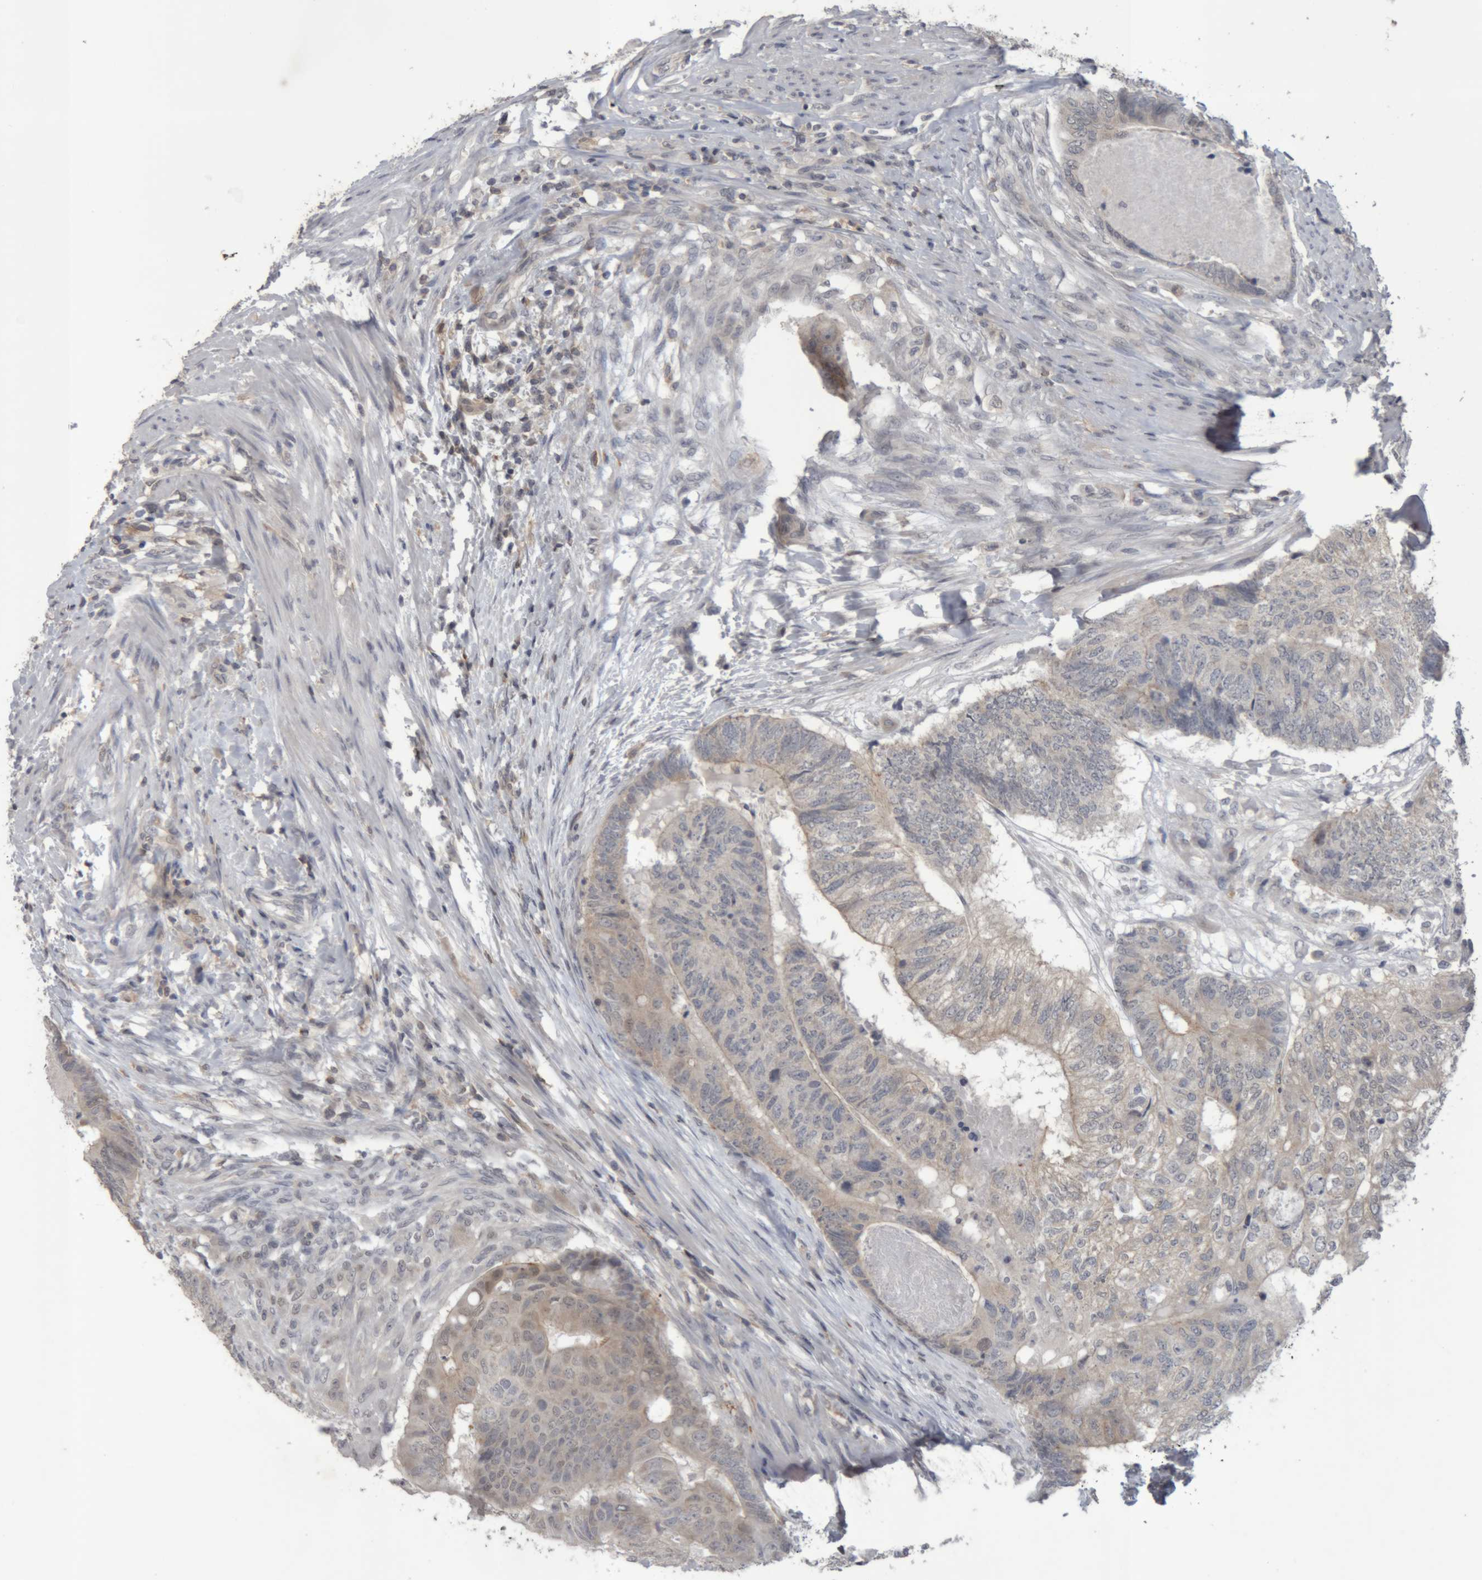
{"staining": {"intensity": "weak", "quantity": "<25%", "location": "cytoplasmic/membranous"}, "tissue": "colorectal cancer", "cell_type": "Tumor cells", "image_type": "cancer", "snomed": [{"axis": "morphology", "description": "Adenocarcinoma, NOS"}, {"axis": "topography", "description": "Colon"}], "caption": "Colorectal adenocarcinoma stained for a protein using immunohistochemistry displays no staining tumor cells.", "gene": "NFATC2", "patient": {"sex": "female", "age": 67}}